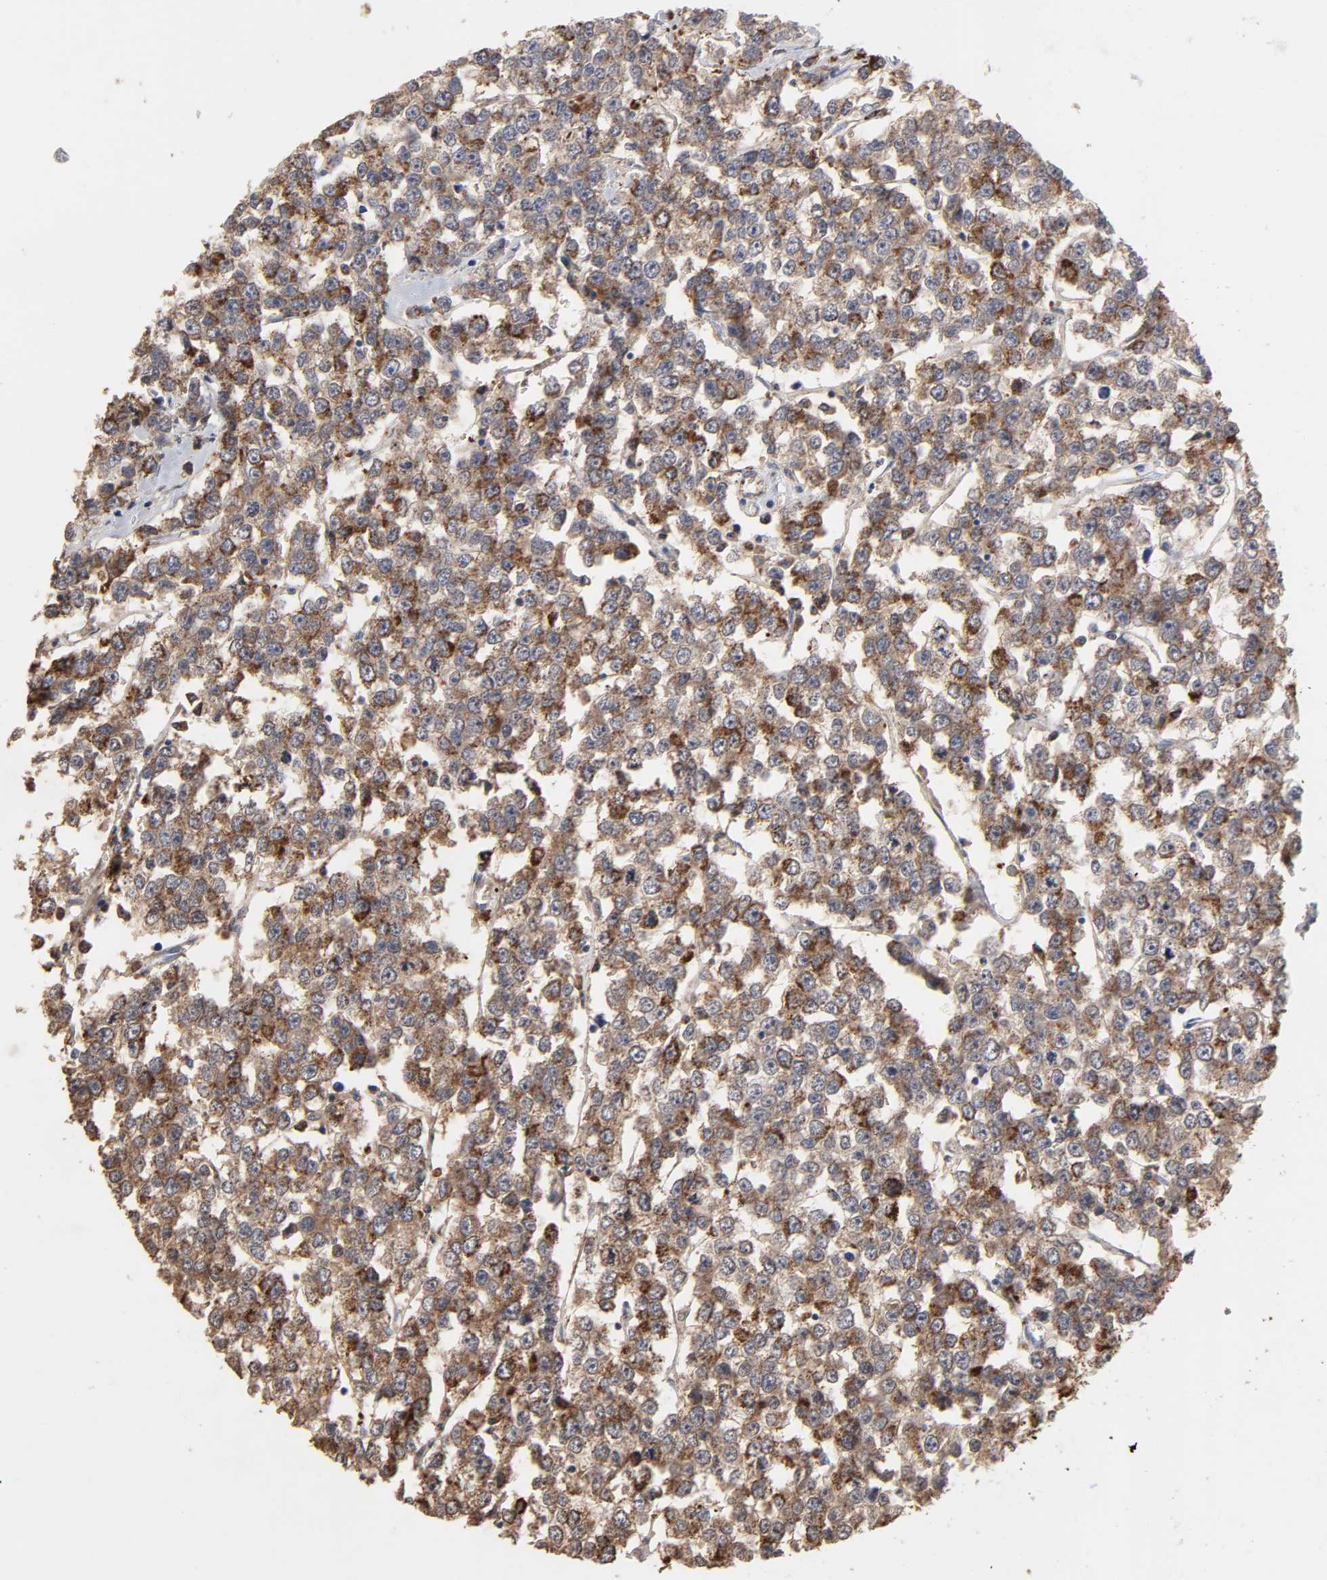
{"staining": {"intensity": "strong", "quantity": ">75%", "location": "cytoplasmic/membranous"}, "tissue": "testis cancer", "cell_type": "Tumor cells", "image_type": "cancer", "snomed": [{"axis": "morphology", "description": "Seminoma, NOS"}, {"axis": "morphology", "description": "Carcinoma, Embryonal, NOS"}, {"axis": "topography", "description": "Testis"}], "caption": "Testis cancer stained for a protein shows strong cytoplasmic/membranous positivity in tumor cells. Using DAB (3,3'-diaminobenzidine) (brown) and hematoxylin (blue) stains, captured at high magnification using brightfield microscopy.", "gene": "CYCS", "patient": {"sex": "male", "age": 52}}